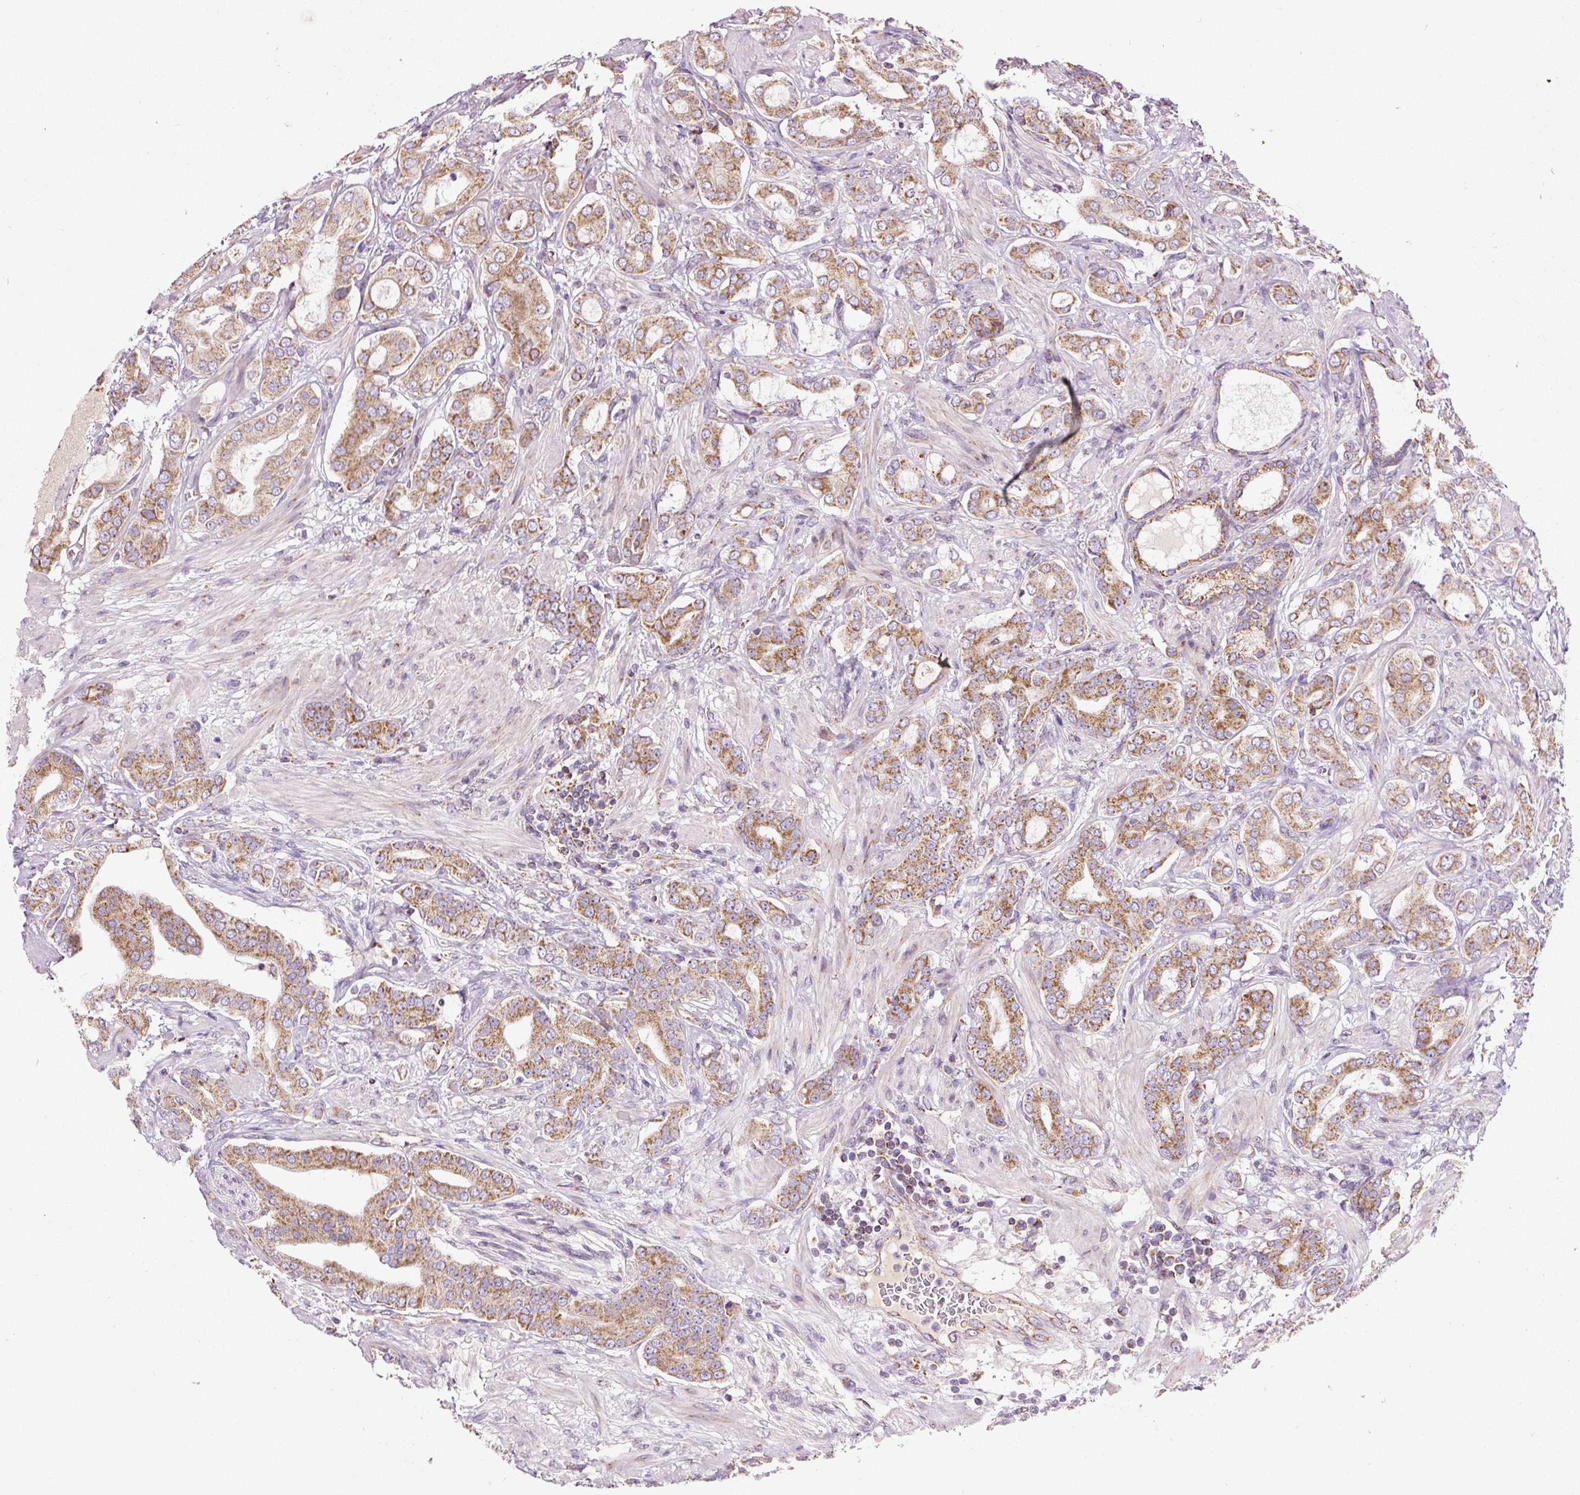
{"staining": {"intensity": "strong", "quantity": ">75%", "location": "cytoplasmic/membranous"}, "tissue": "prostate cancer", "cell_type": "Tumor cells", "image_type": "cancer", "snomed": [{"axis": "morphology", "description": "Adenocarcinoma, Low grade"}, {"axis": "topography", "description": "Prostate"}], "caption": "Prostate cancer stained for a protein (brown) exhibits strong cytoplasmic/membranous positive positivity in approximately >75% of tumor cells.", "gene": "NDUFB4", "patient": {"sex": "male", "age": 57}}